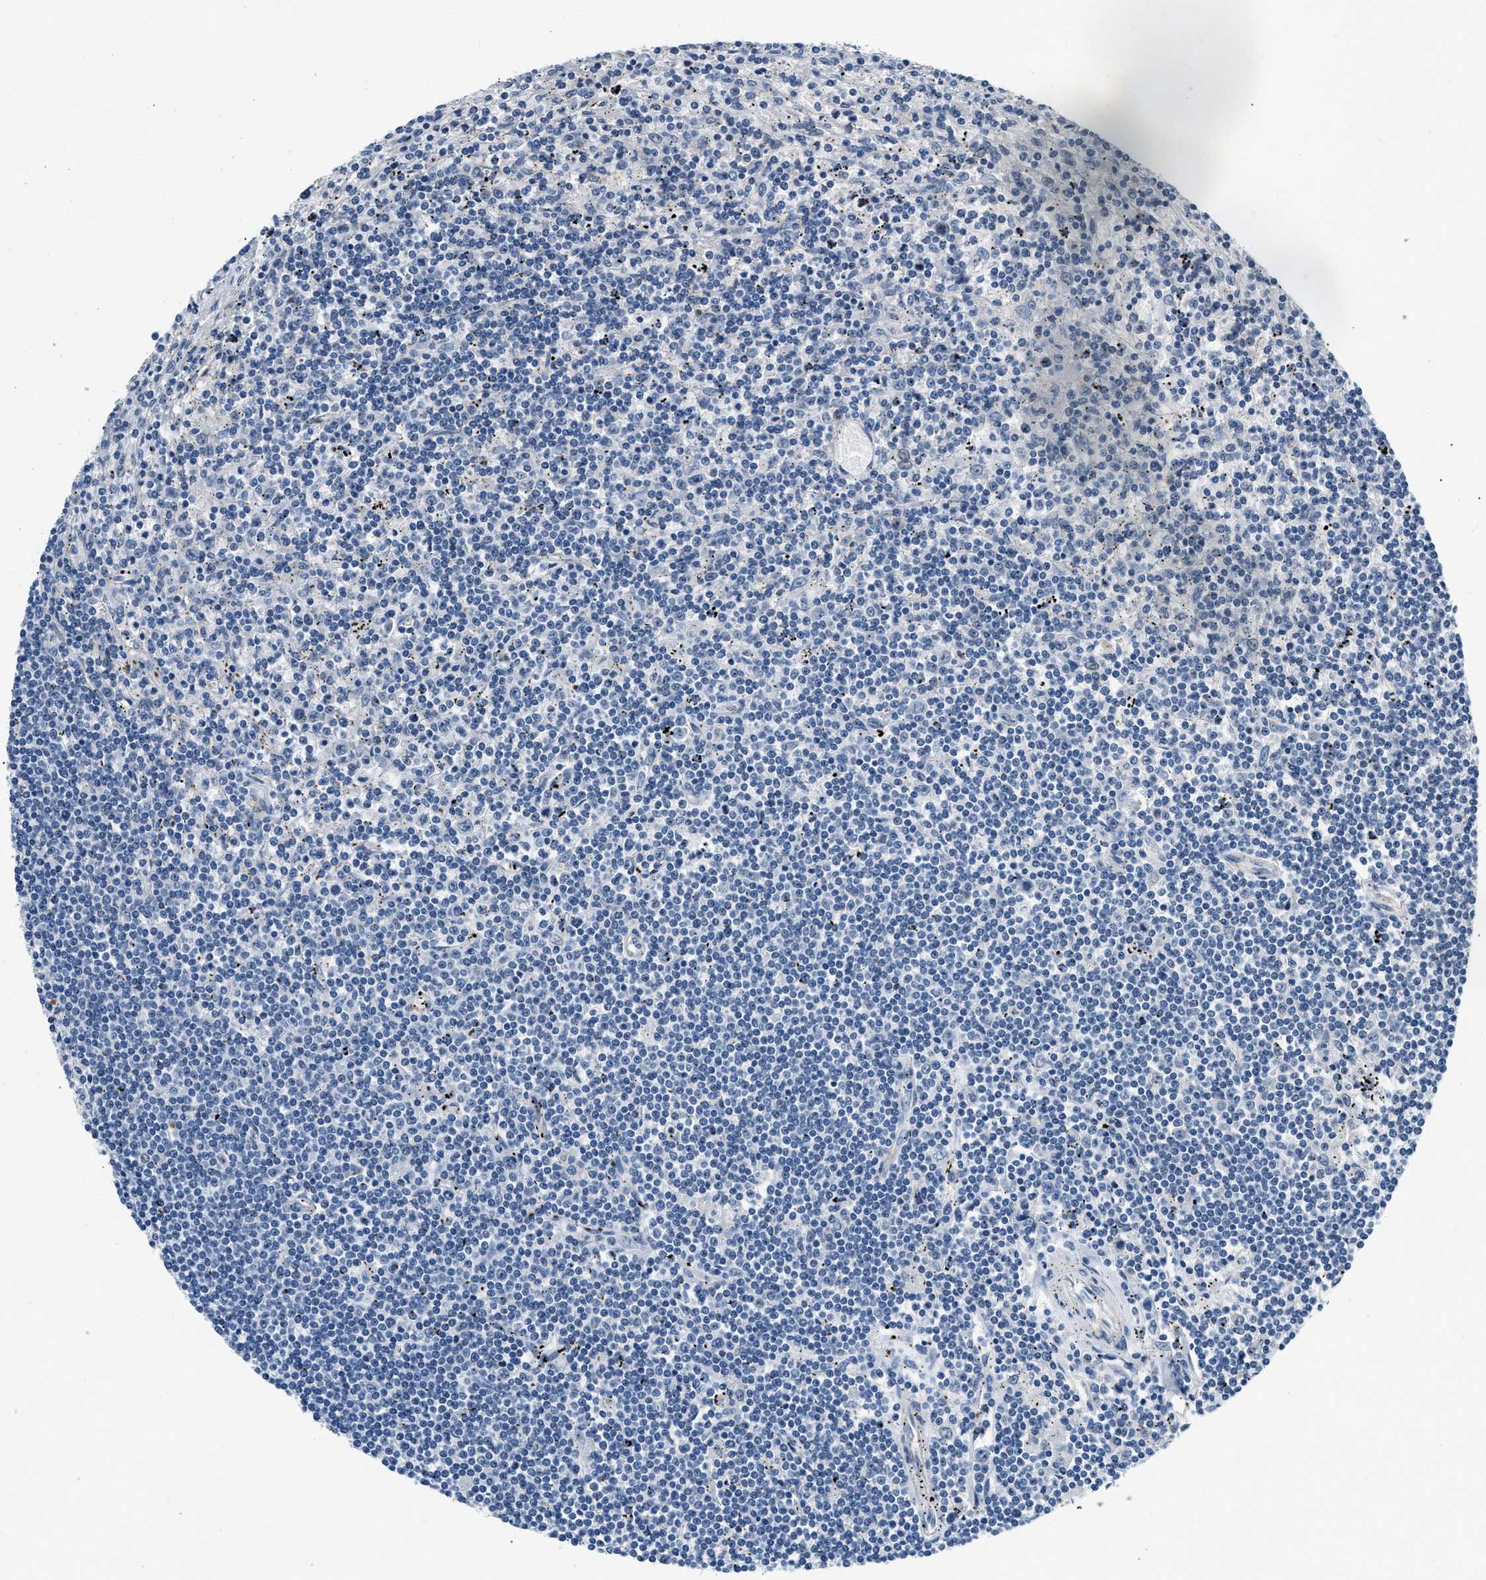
{"staining": {"intensity": "negative", "quantity": "none", "location": "none"}, "tissue": "lymphoma", "cell_type": "Tumor cells", "image_type": "cancer", "snomed": [{"axis": "morphology", "description": "Malignant lymphoma, non-Hodgkin's type, Low grade"}, {"axis": "topography", "description": "Spleen"}], "caption": "Histopathology image shows no protein expression in tumor cells of malignant lymphoma, non-Hodgkin's type (low-grade) tissue.", "gene": "PDGFRA", "patient": {"sex": "male", "age": 76}}